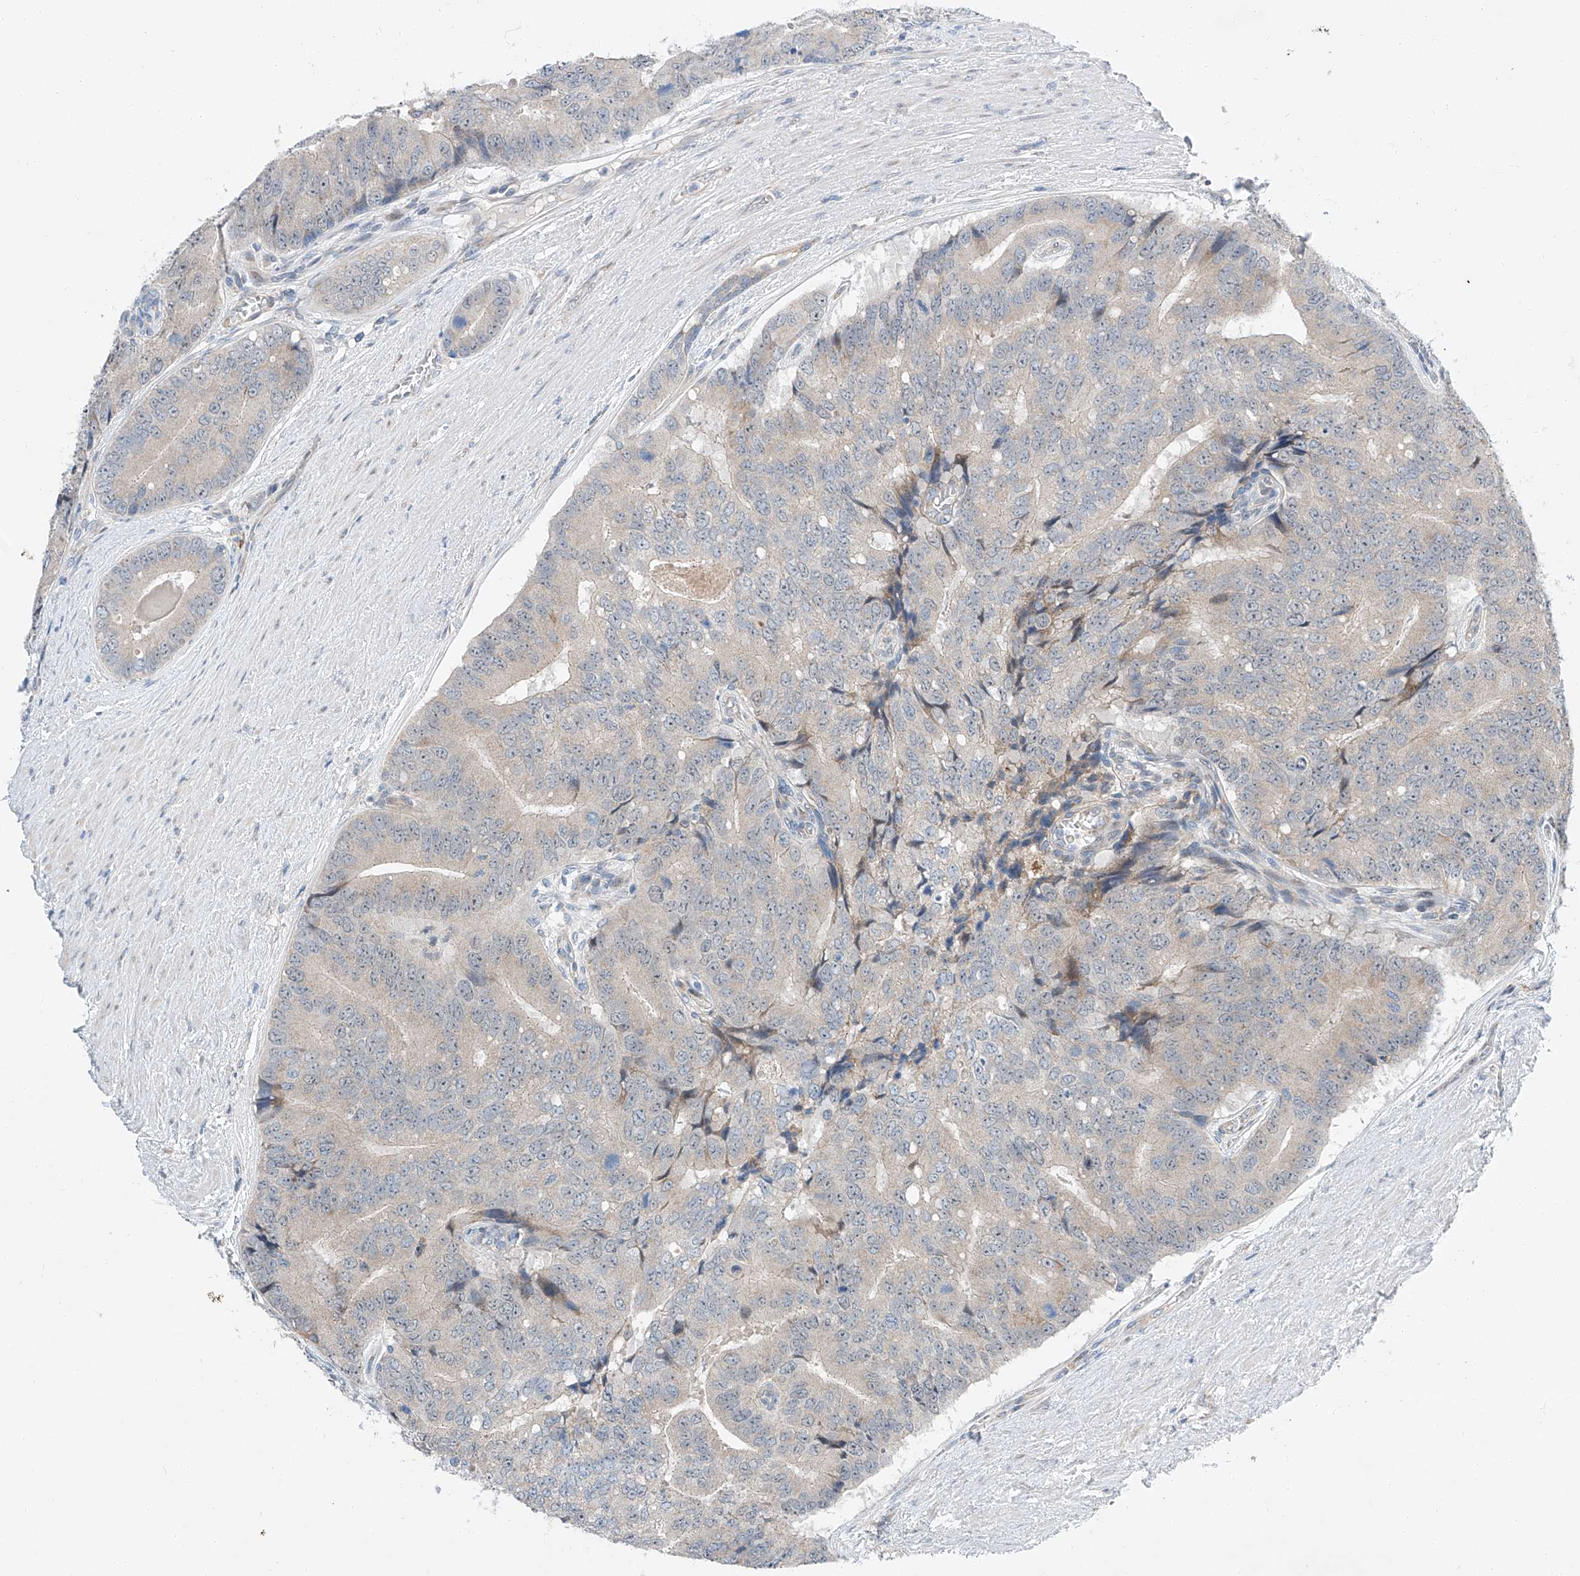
{"staining": {"intensity": "negative", "quantity": "none", "location": "none"}, "tissue": "prostate cancer", "cell_type": "Tumor cells", "image_type": "cancer", "snomed": [{"axis": "morphology", "description": "Adenocarcinoma, High grade"}, {"axis": "topography", "description": "Prostate"}], "caption": "Tumor cells are negative for brown protein staining in high-grade adenocarcinoma (prostate).", "gene": "CLDND1", "patient": {"sex": "male", "age": 70}}